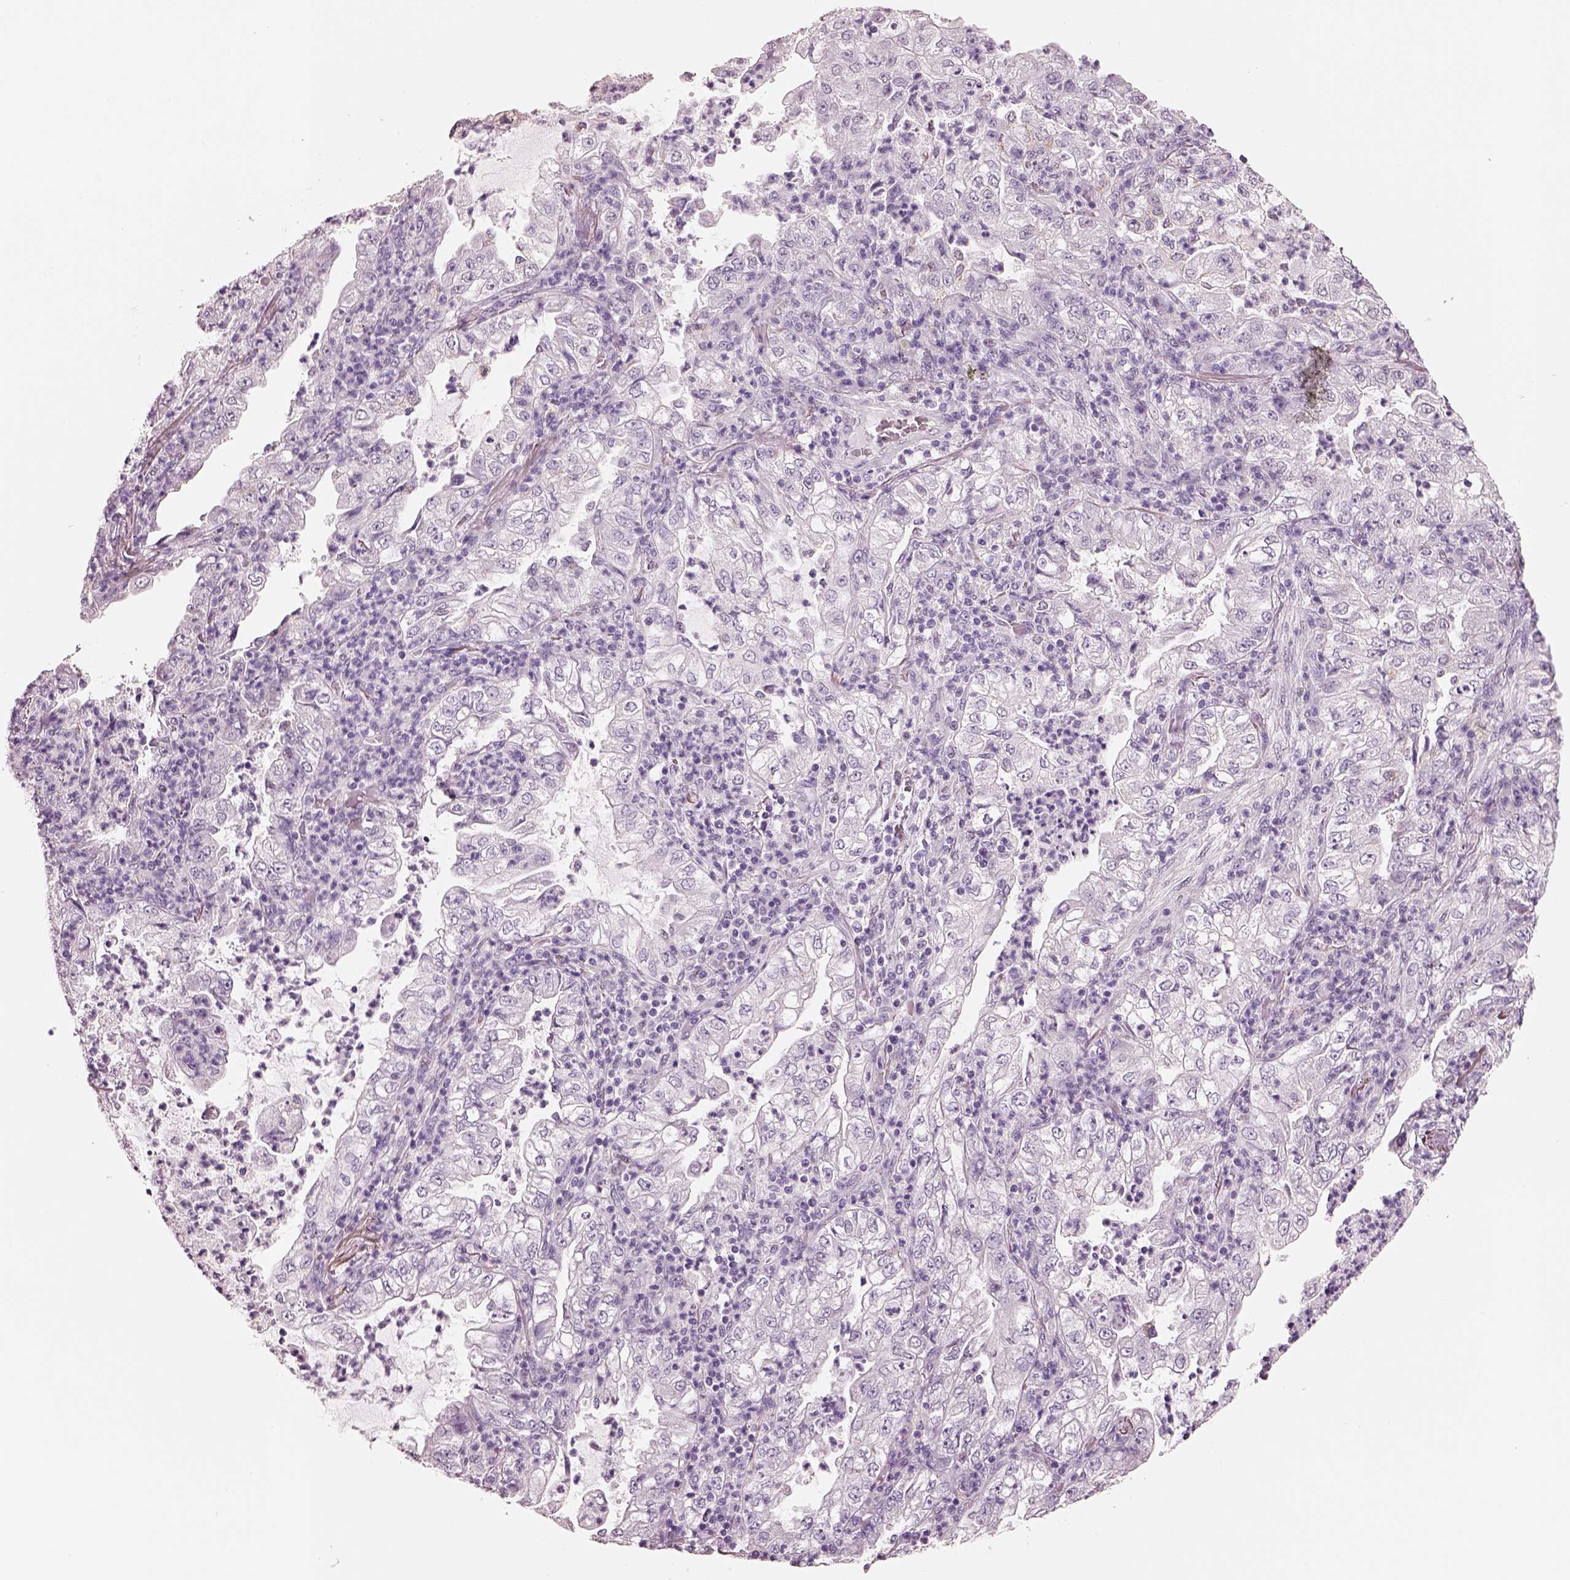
{"staining": {"intensity": "negative", "quantity": "none", "location": "none"}, "tissue": "lung cancer", "cell_type": "Tumor cells", "image_type": "cancer", "snomed": [{"axis": "morphology", "description": "Adenocarcinoma, NOS"}, {"axis": "topography", "description": "Lung"}], "caption": "A histopathology image of lung cancer (adenocarcinoma) stained for a protein displays no brown staining in tumor cells.", "gene": "ELSPBP1", "patient": {"sex": "female", "age": 73}}